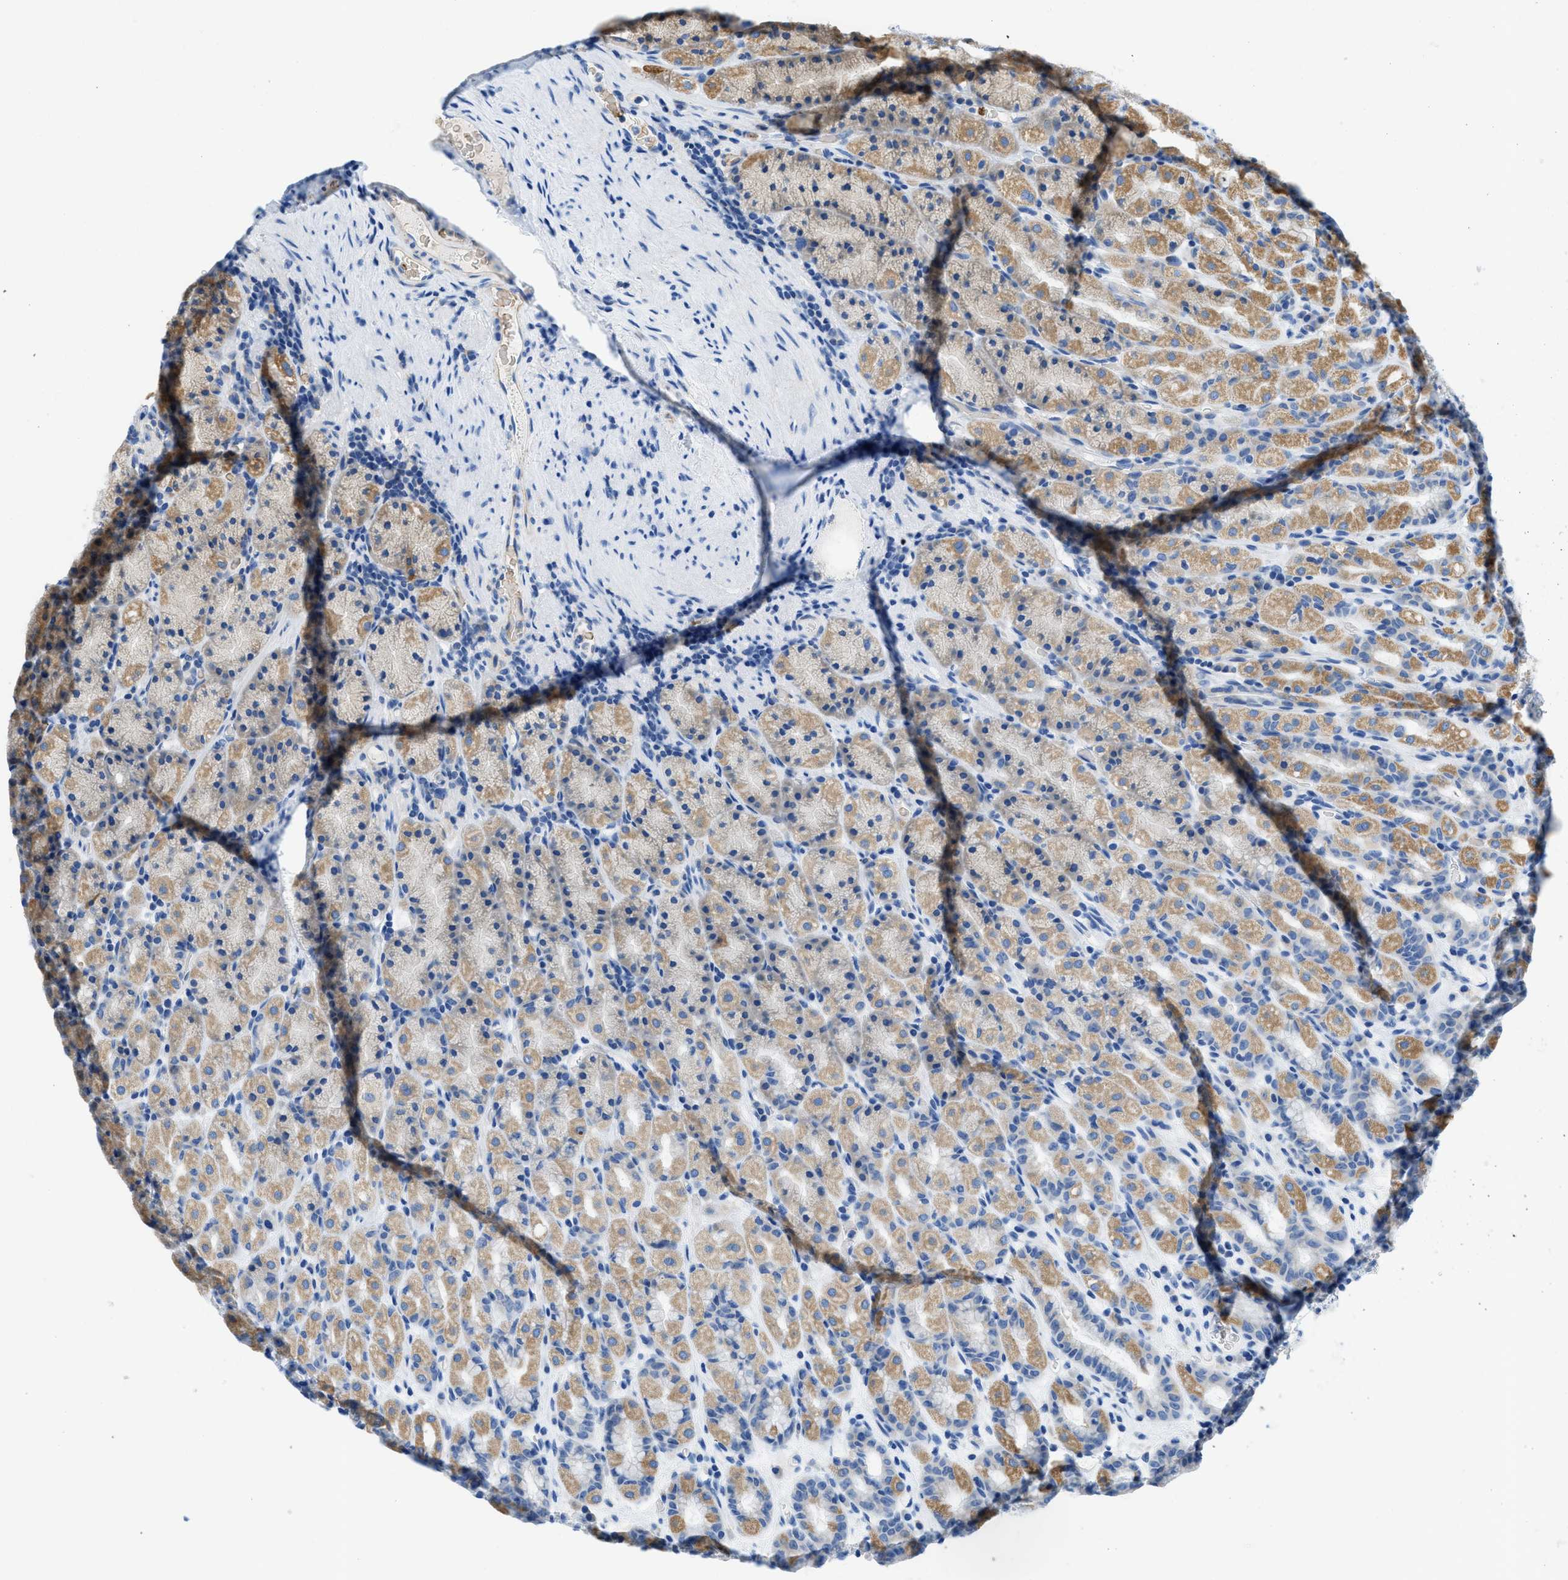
{"staining": {"intensity": "moderate", "quantity": "25%-75%", "location": "cytoplasmic/membranous"}, "tissue": "stomach", "cell_type": "Glandular cells", "image_type": "normal", "snomed": [{"axis": "morphology", "description": "Normal tissue, NOS"}, {"axis": "topography", "description": "Stomach, upper"}], "caption": "High-power microscopy captured an IHC image of normal stomach, revealing moderate cytoplasmic/membranous positivity in about 25%-75% of glandular cells.", "gene": "ZNF831", "patient": {"sex": "male", "age": 68}}